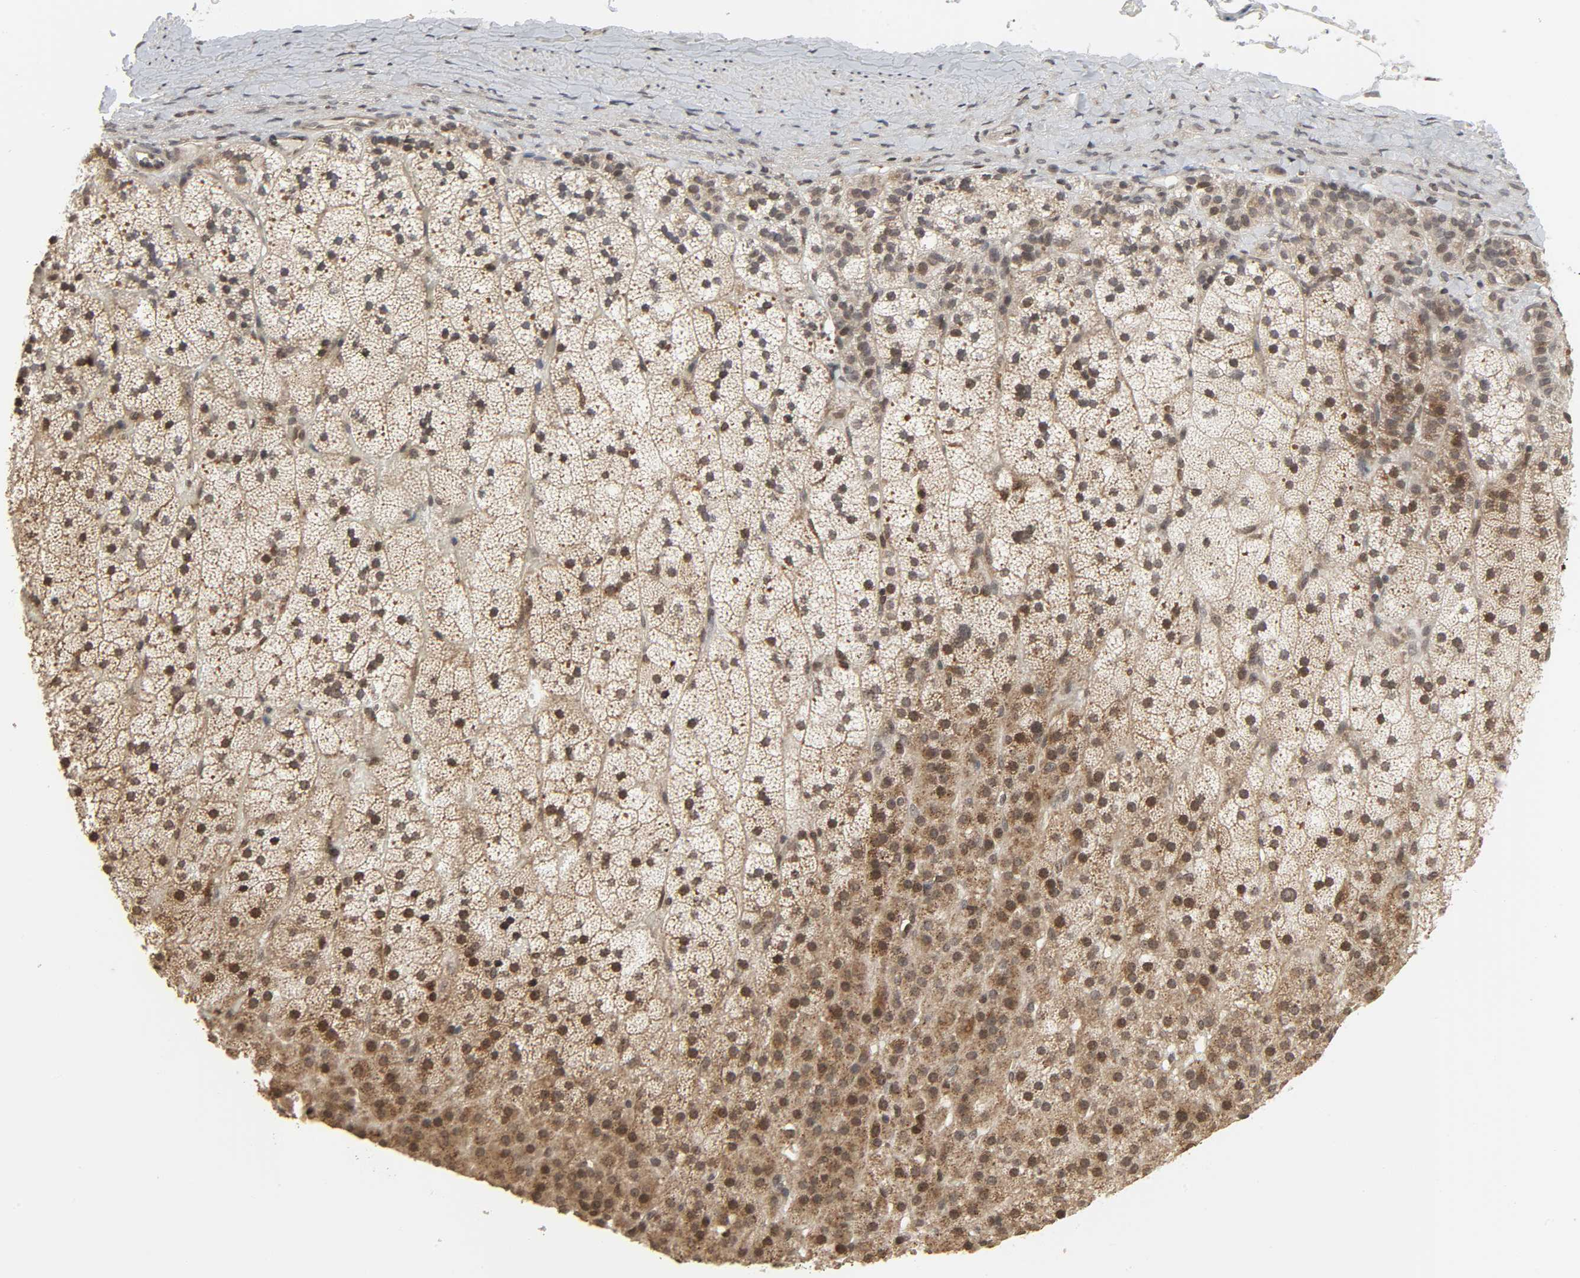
{"staining": {"intensity": "moderate", "quantity": ">75%", "location": "cytoplasmic/membranous"}, "tissue": "adrenal gland", "cell_type": "Glandular cells", "image_type": "normal", "snomed": [{"axis": "morphology", "description": "Normal tissue, NOS"}, {"axis": "topography", "description": "Adrenal gland"}], "caption": "Immunohistochemical staining of unremarkable adrenal gland demonstrates >75% levels of moderate cytoplasmic/membranous protein positivity in approximately >75% of glandular cells.", "gene": "XRCC1", "patient": {"sex": "male", "age": 35}}